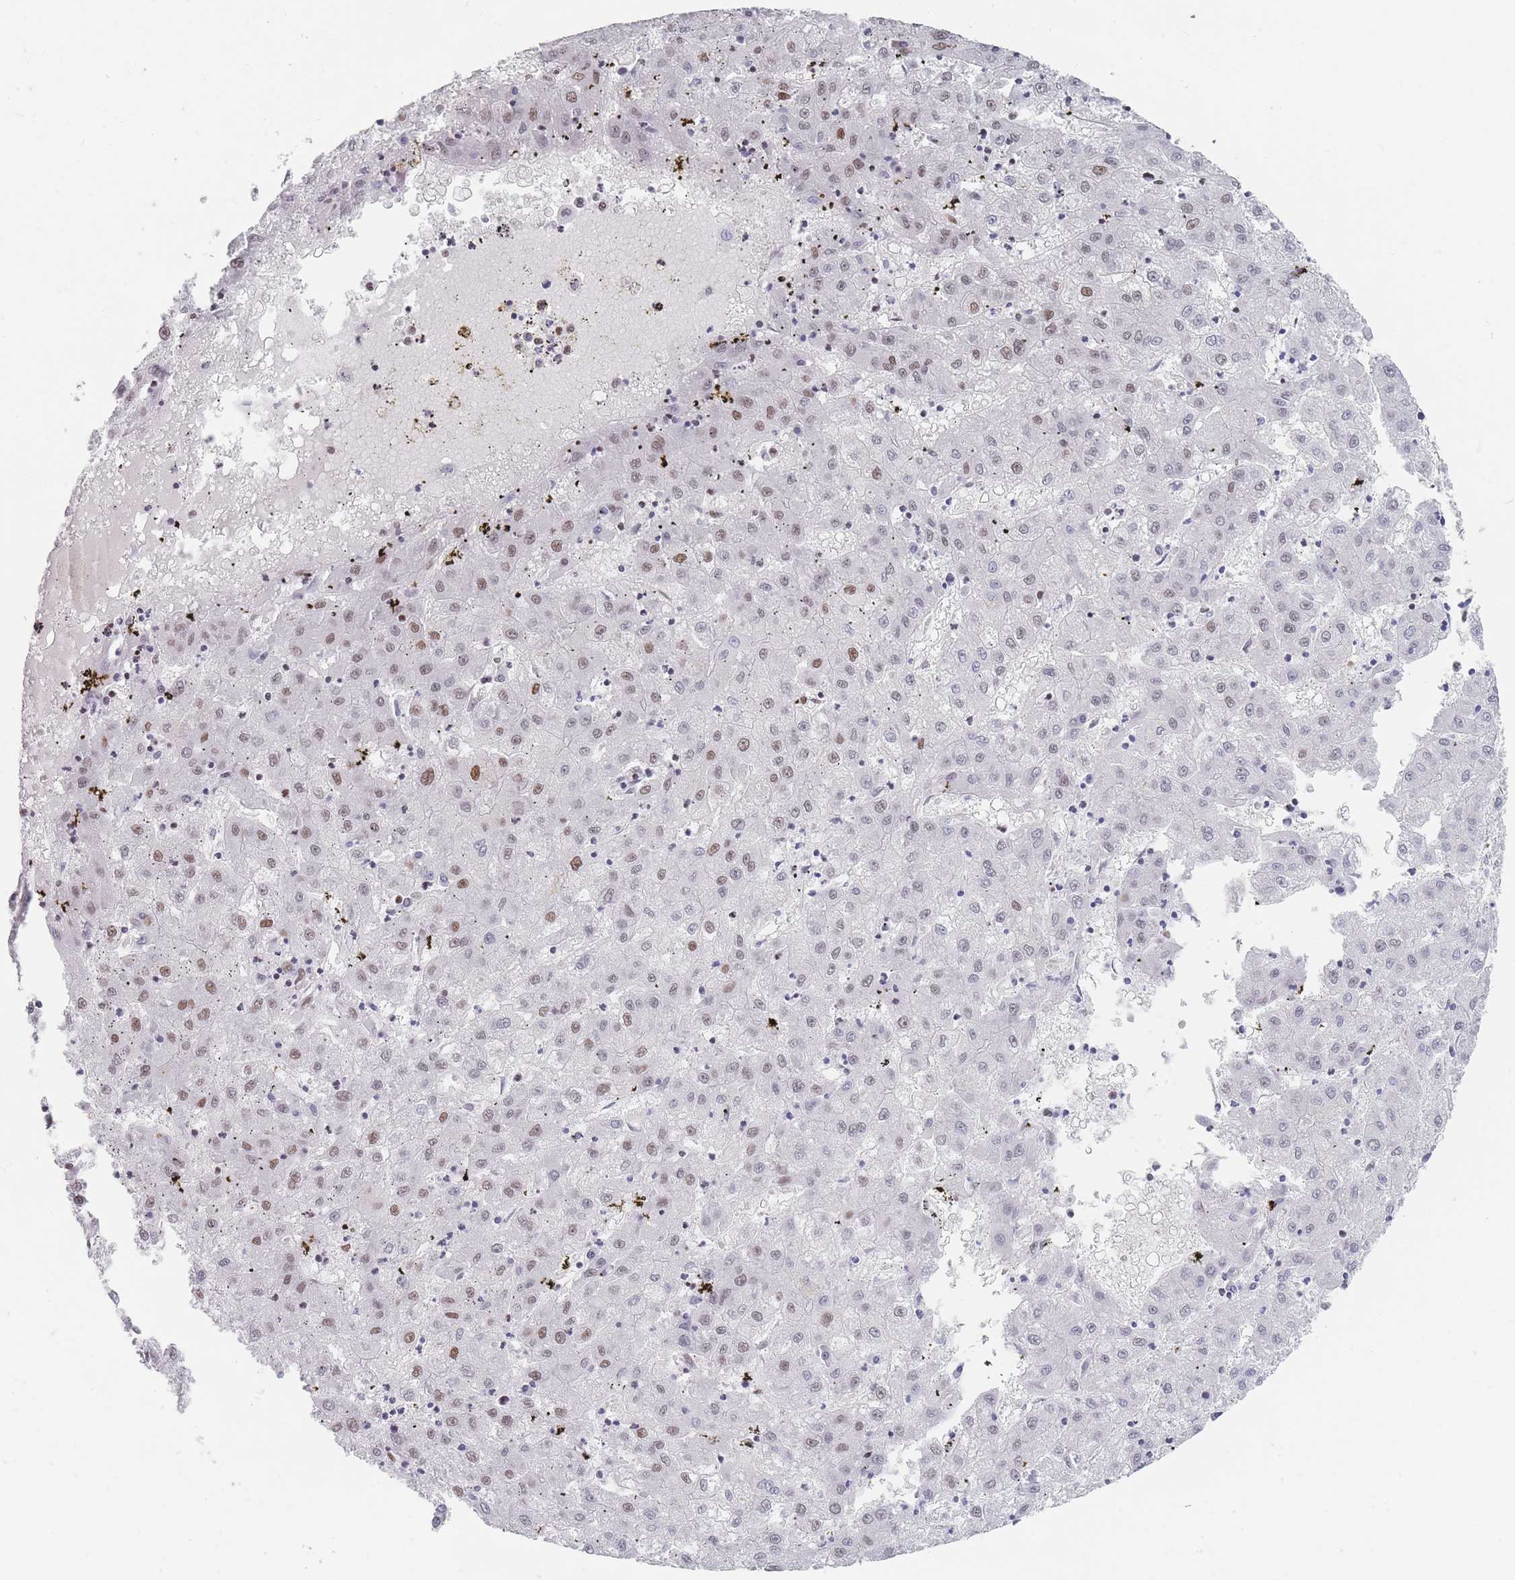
{"staining": {"intensity": "moderate", "quantity": "25%-75%", "location": "nuclear"}, "tissue": "liver cancer", "cell_type": "Tumor cells", "image_type": "cancer", "snomed": [{"axis": "morphology", "description": "Carcinoma, Hepatocellular, NOS"}, {"axis": "topography", "description": "Liver"}], "caption": "Liver cancer tissue reveals moderate nuclear expression in about 25%-75% of tumor cells The staining was performed using DAB (3,3'-diaminobenzidine) to visualize the protein expression in brown, while the nuclei were stained in blue with hematoxylin (Magnification: 20x).", "gene": "SAFB2", "patient": {"sex": "male", "age": 72}}